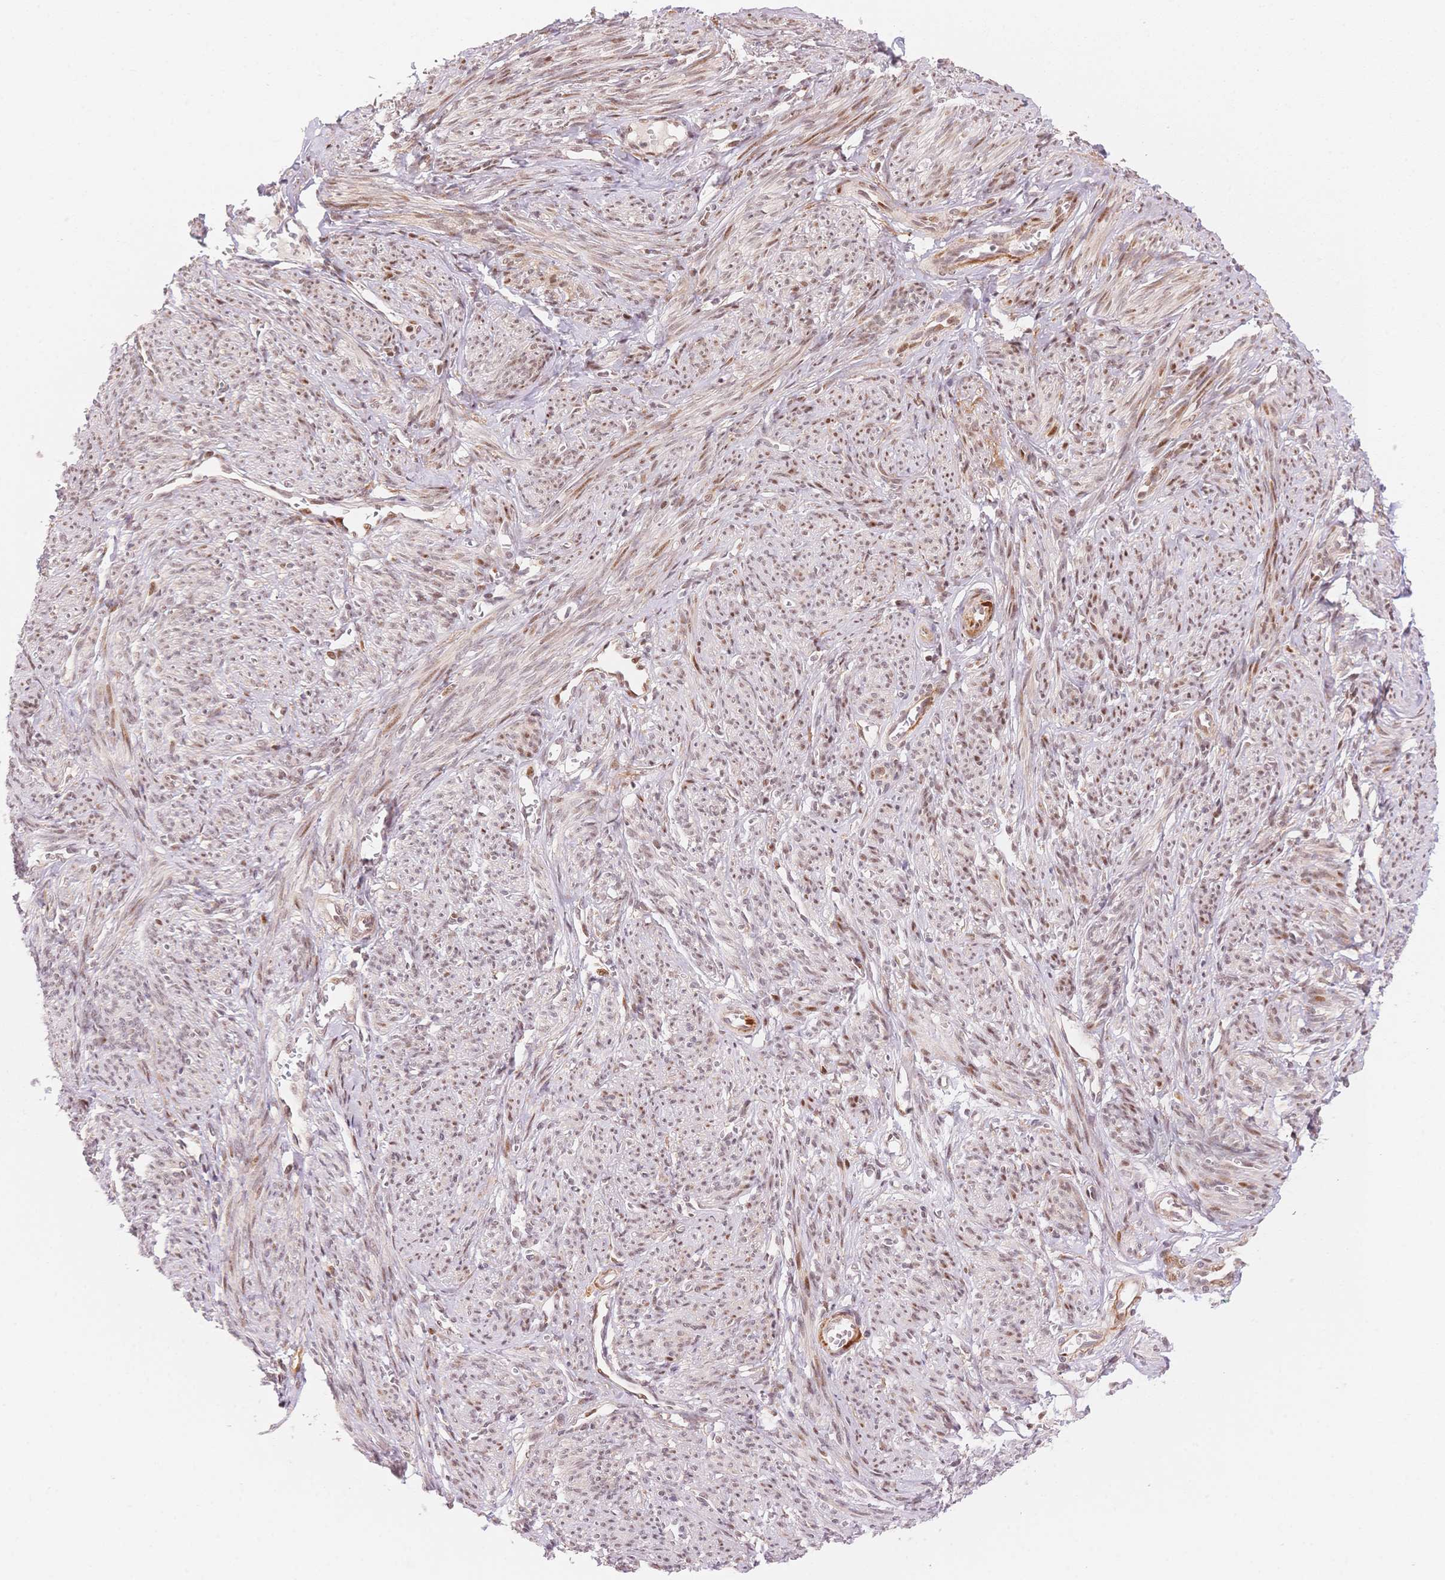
{"staining": {"intensity": "weak", "quantity": ">75%", "location": "nuclear"}, "tissue": "smooth muscle", "cell_type": "Smooth muscle cells", "image_type": "normal", "snomed": [{"axis": "morphology", "description": "Normal tissue, NOS"}, {"axis": "topography", "description": "Smooth muscle"}], "caption": "Immunohistochemistry (DAB (3,3'-diaminobenzidine)) staining of benign human smooth muscle displays weak nuclear protein positivity in about >75% of smooth muscle cells.", "gene": "STK39", "patient": {"sex": "female", "age": 65}}